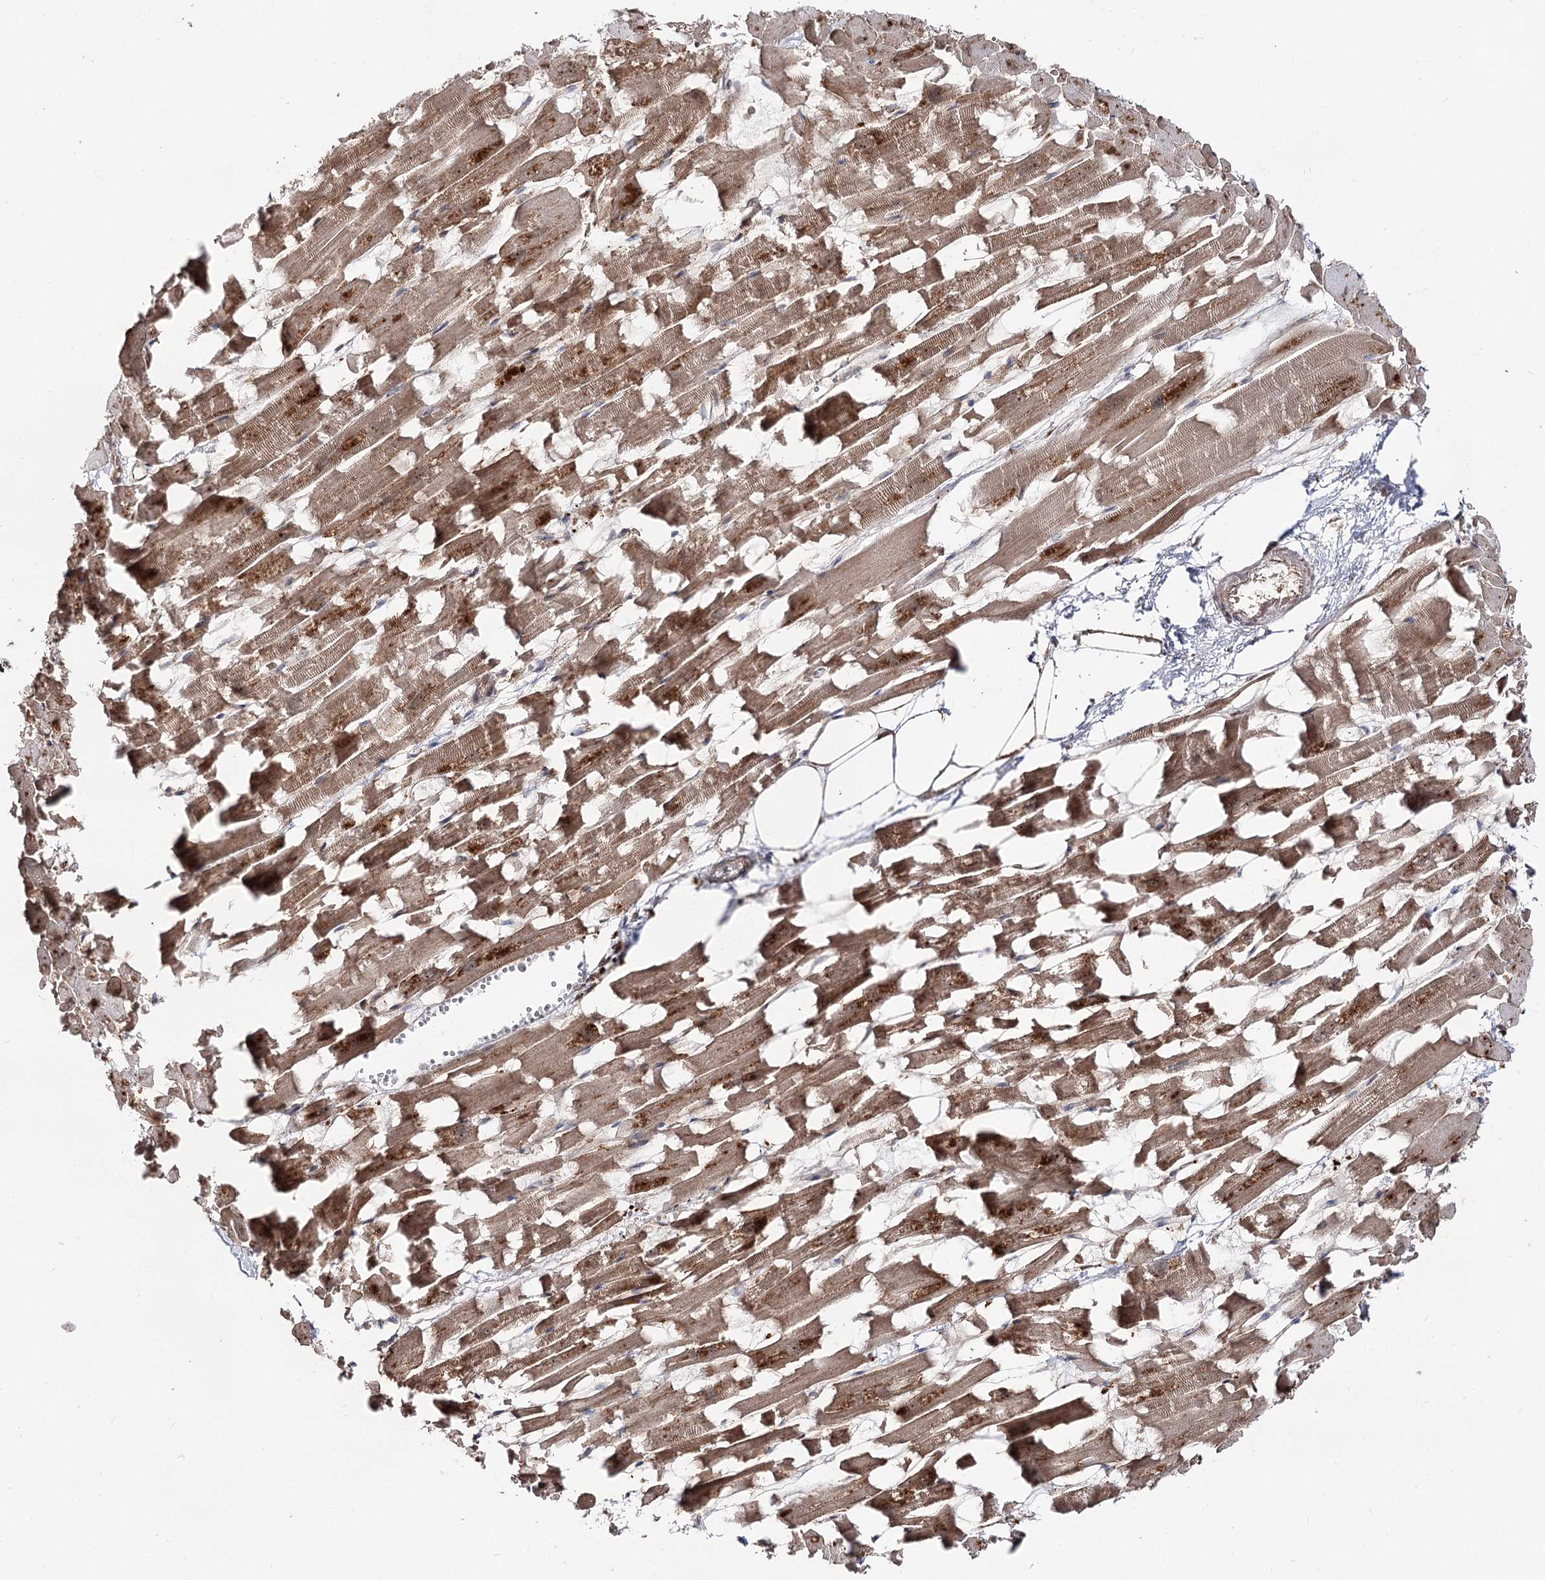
{"staining": {"intensity": "moderate", "quantity": ">75%", "location": "cytoplasmic/membranous"}, "tissue": "heart muscle", "cell_type": "Cardiomyocytes", "image_type": "normal", "snomed": [{"axis": "morphology", "description": "Normal tissue, NOS"}, {"axis": "topography", "description": "Heart"}], "caption": "A medium amount of moderate cytoplasmic/membranous expression is identified in approximately >75% of cardiomyocytes in normal heart muscle. Using DAB (brown) and hematoxylin (blue) stains, captured at high magnification using brightfield microscopy.", "gene": "CBR4", "patient": {"sex": "female", "age": 64}}